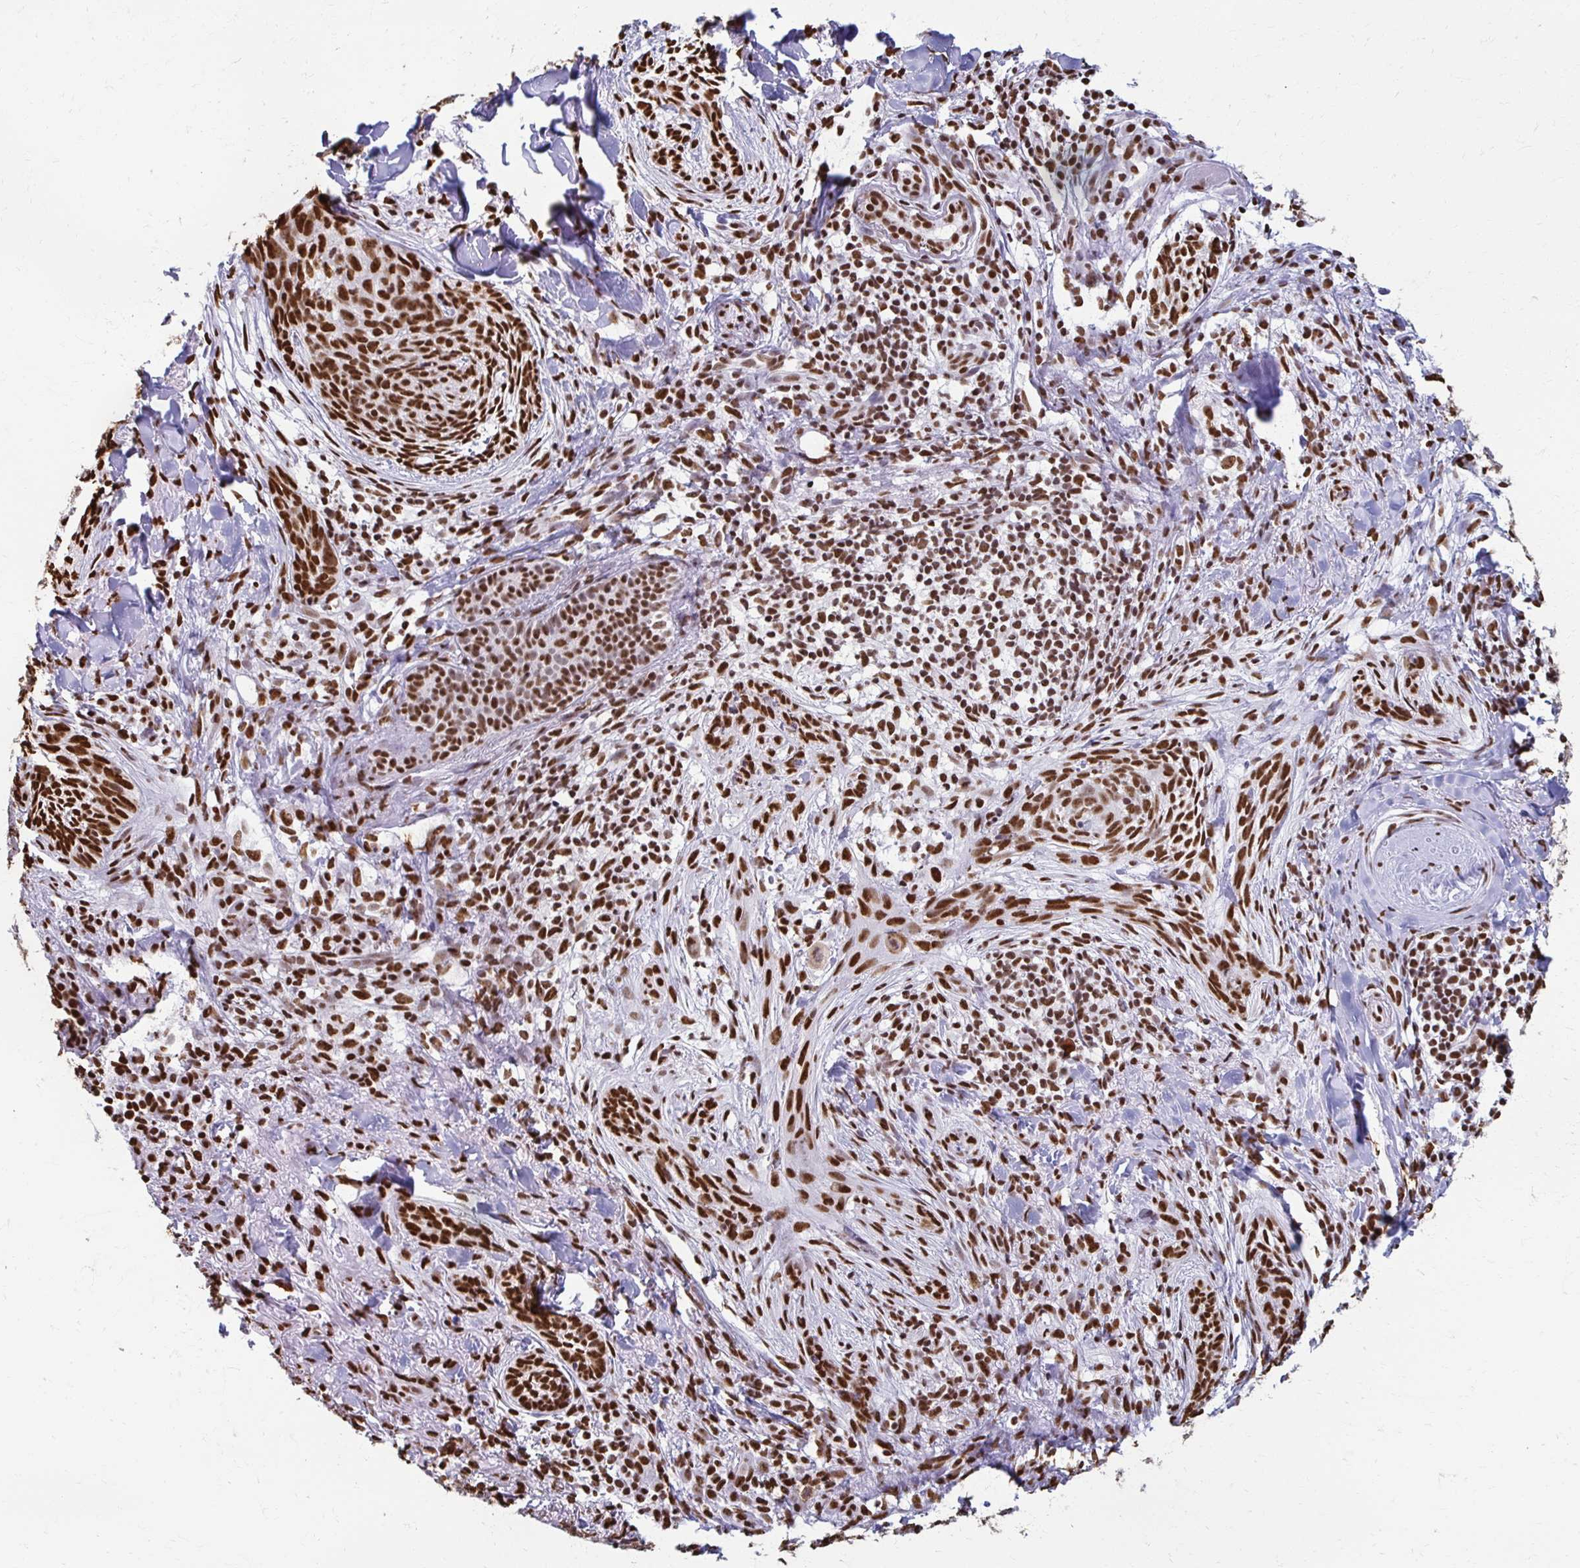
{"staining": {"intensity": "strong", "quantity": ">75%", "location": "nuclear"}, "tissue": "skin cancer", "cell_type": "Tumor cells", "image_type": "cancer", "snomed": [{"axis": "morphology", "description": "Basal cell carcinoma"}, {"axis": "topography", "description": "Skin"}], "caption": "IHC staining of basal cell carcinoma (skin), which exhibits high levels of strong nuclear staining in approximately >75% of tumor cells indicating strong nuclear protein expression. The staining was performed using DAB (3,3'-diaminobenzidine) (brown) for protein detection and nuclei were counterstained in hematoxylin (blue).", "gene": "NONO", "patient": {"sex": "female", "age": 93}}